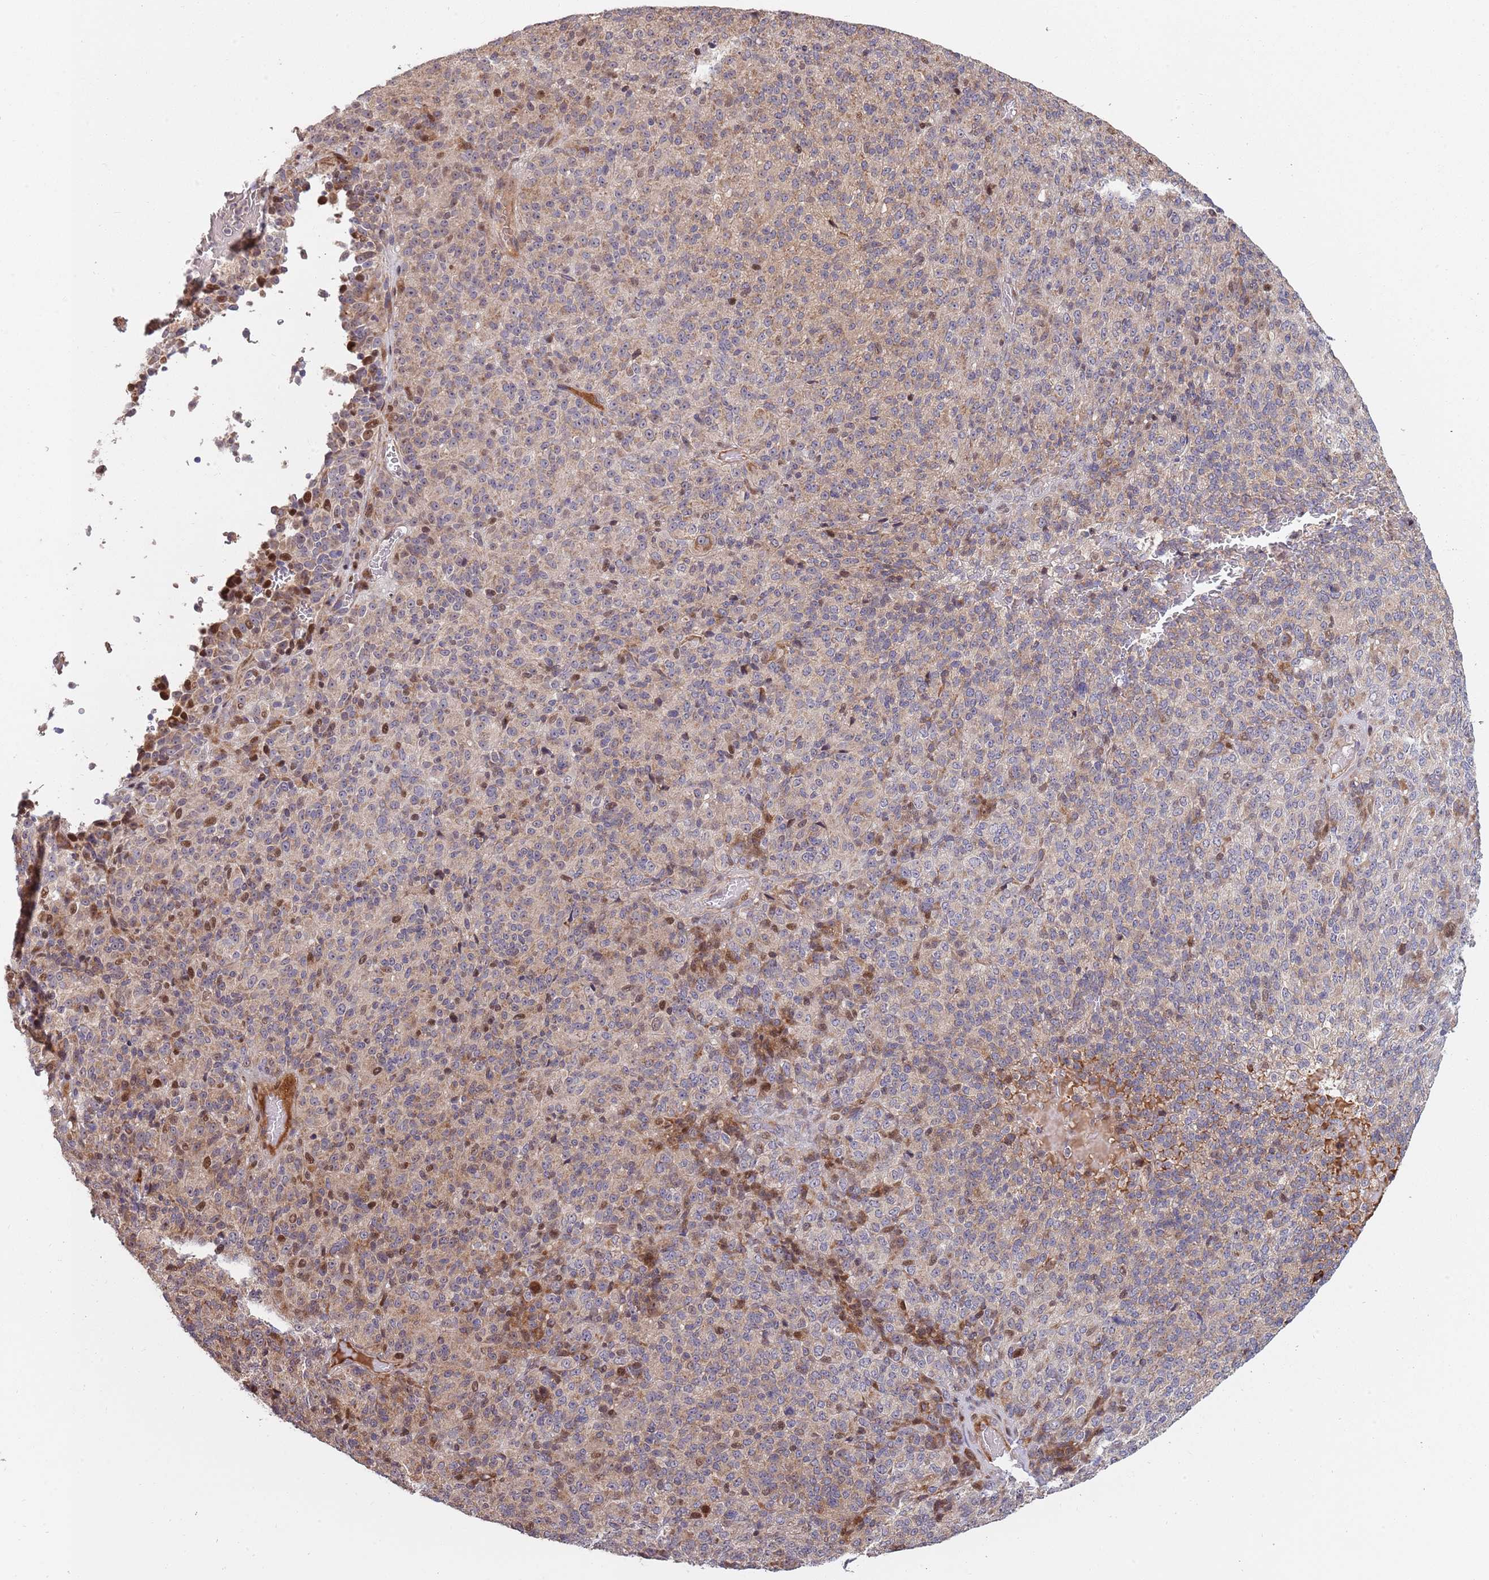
{"staining": {"intensity": "weak", "quantity": "<25%", "location": "cytoplasmic/membranous"}, "tissue": "melanoma", "cell_type": "Tumor cells", "image_type": "cancer", "snomed": [{"axis": "morphology", "description": "Malignant melanoma, Metastatic site"}, {"axis": "topography", "description": "Brain"}], "caption": "Malignant melanoma (metastatic site) was stained to show a protein in brown. There is no significant staining in tumor cells.", "gene": "SYNDIG1L", "patient": {"sex": "female", "age": 56}}